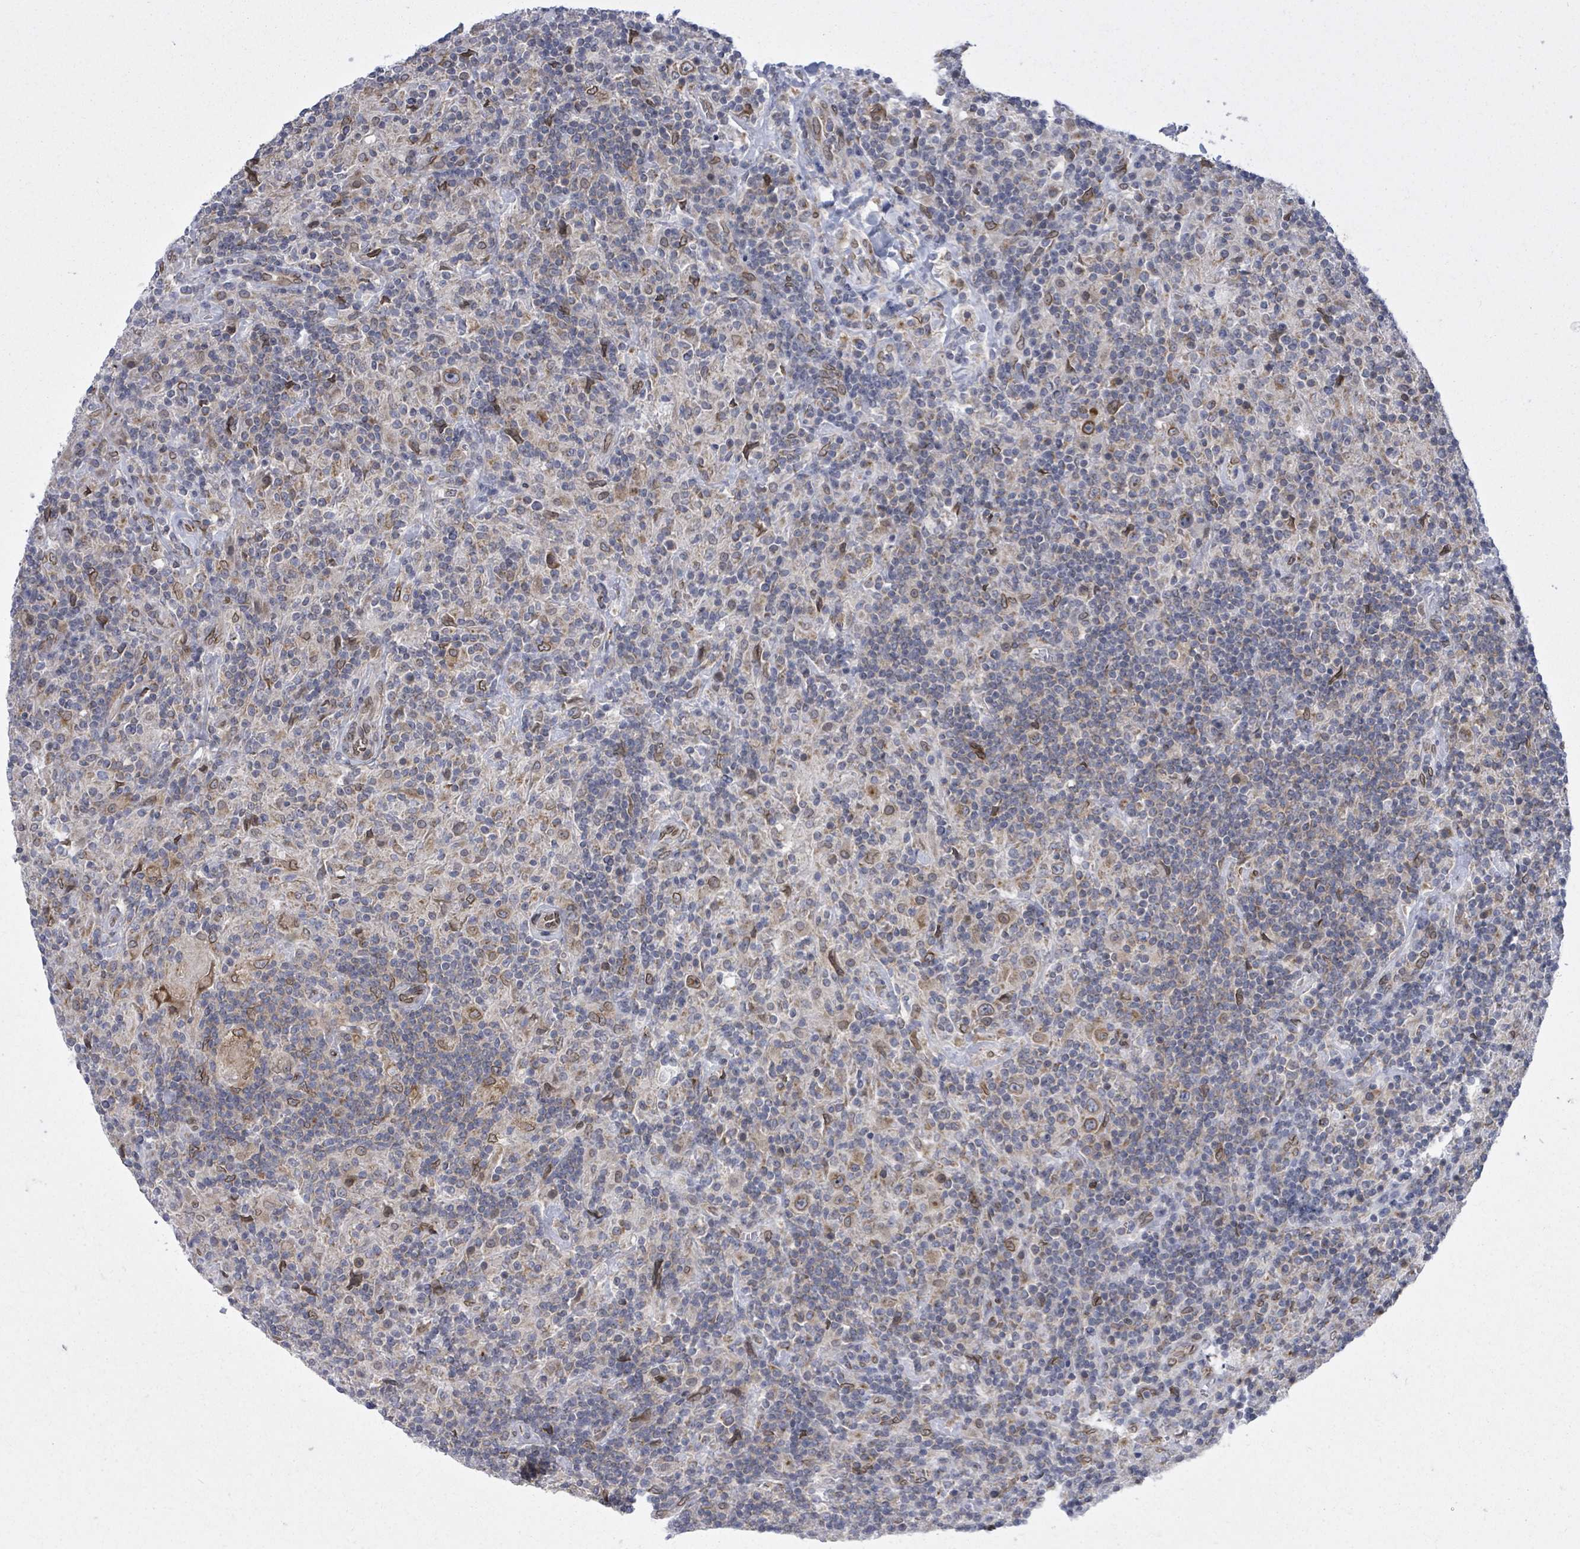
{"staining": {"intensity": "moderate", "quantity": ">75%", "location": "cytoplasmic/membranous"}, "tissue": "lymphoma", "cell_type": "Tumor cells", "image_type": "cancer", "snomed": [{"axis": "morphology", "description": "Hodgkin's disease, NOS"}, {"axis": "topography", "description": "Lymph node"}], "caption": "Protein expression by immunohistochemistry reveals moderate cytoplasmic/membranous staining in approximately >75% of tumor cells in lymphoma.", "gene": "ARFGAP1", "patient": {"sex": "male", "age": 70}}